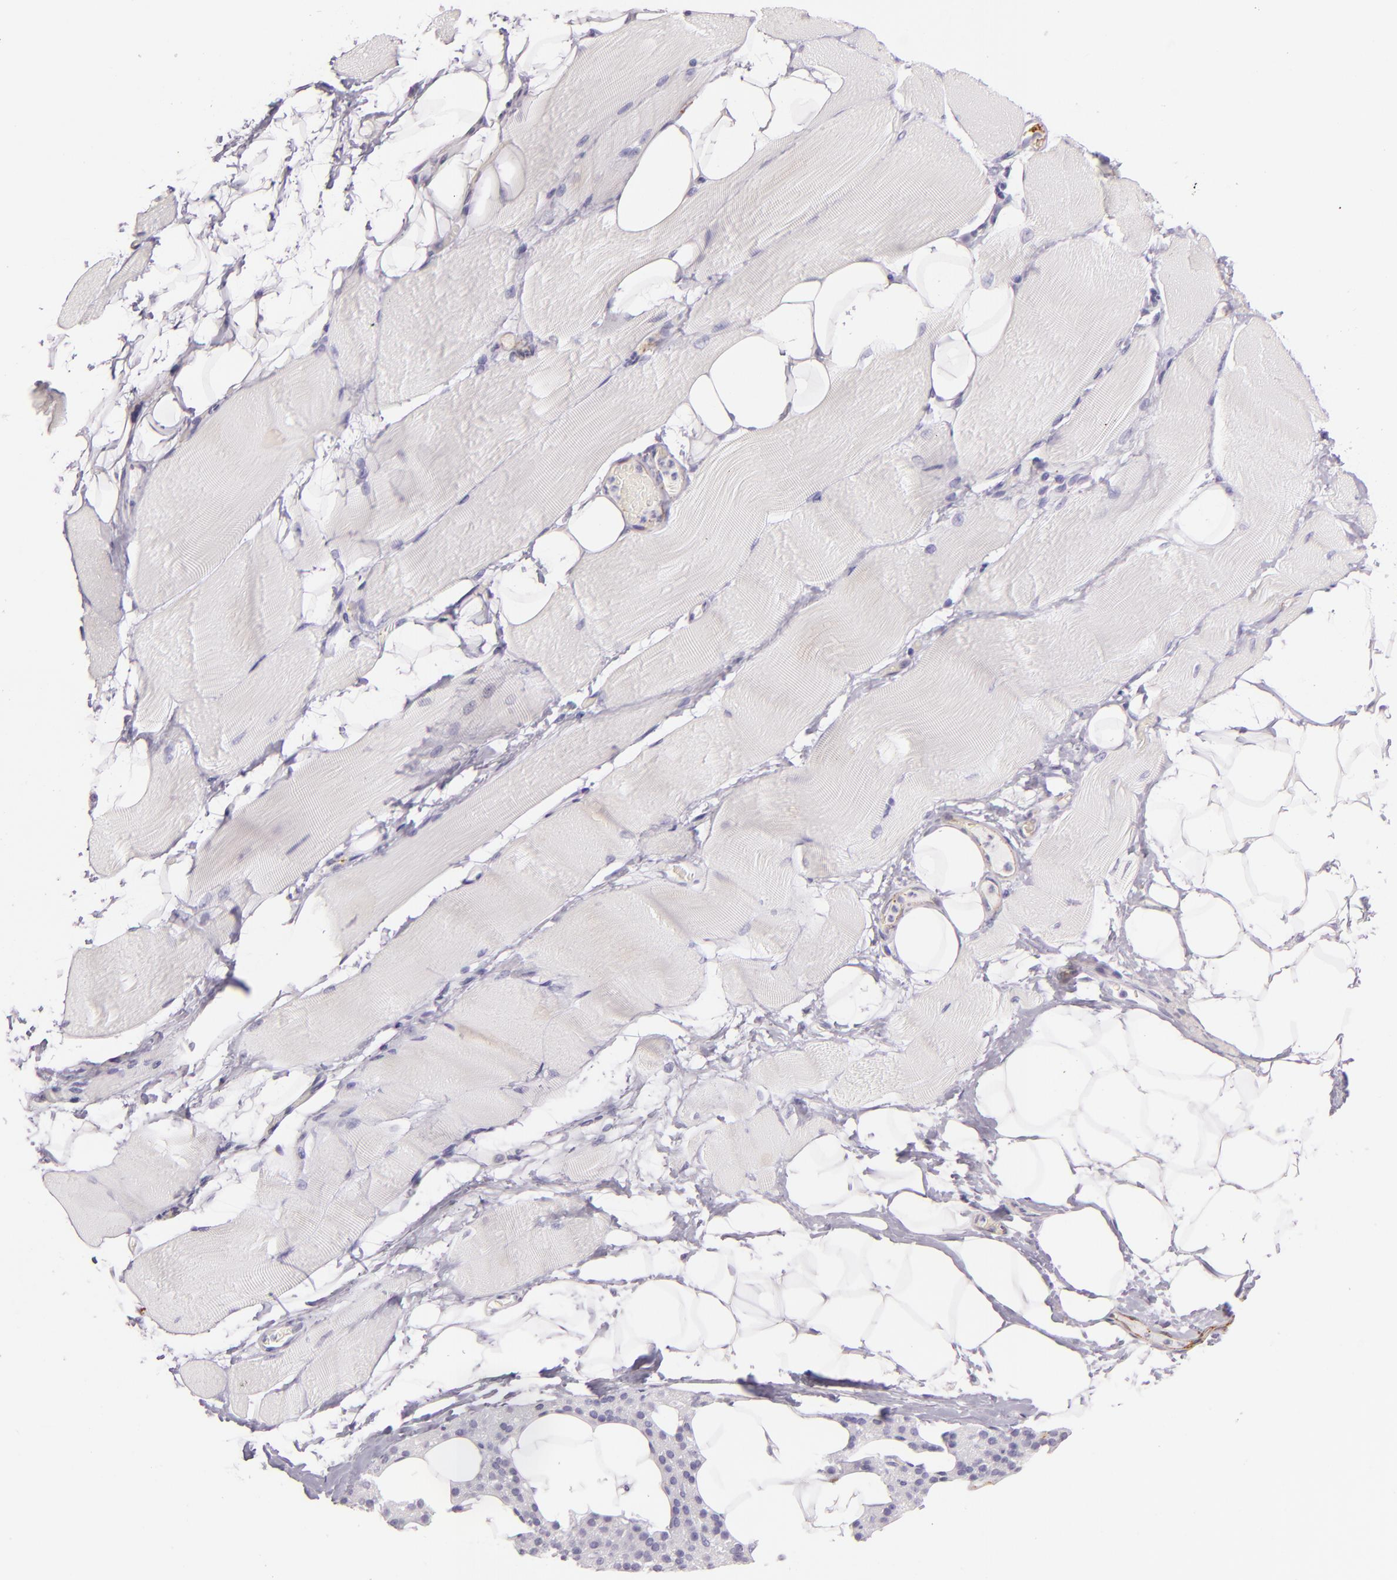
{"staining": {"intensity": "negative", "quantity": "none", "location": "none"}, "tissue": "skeletal muscle", "cell_type": "Myocytes", "image_type": "normal", "snomed": [{"axis": "morphology", "description": "Normal tissue, NOS"}, {"axis": "topography", "description": "Skeletal muscle"}, {"axis": "topography", "description": "Parathyroid gland"}], "caption": "Image shows no protein positivity in myocytes of benign skeletal muscle. The staining was performed using DAB (3,3'-diaminobenzidine) to visualize the protein expression in brown, while the nuclei were stained in blue with hematoxylin (Magnification: 20x).", "gene": "SELP", "patient": {"sex": "female", "age": 37}}